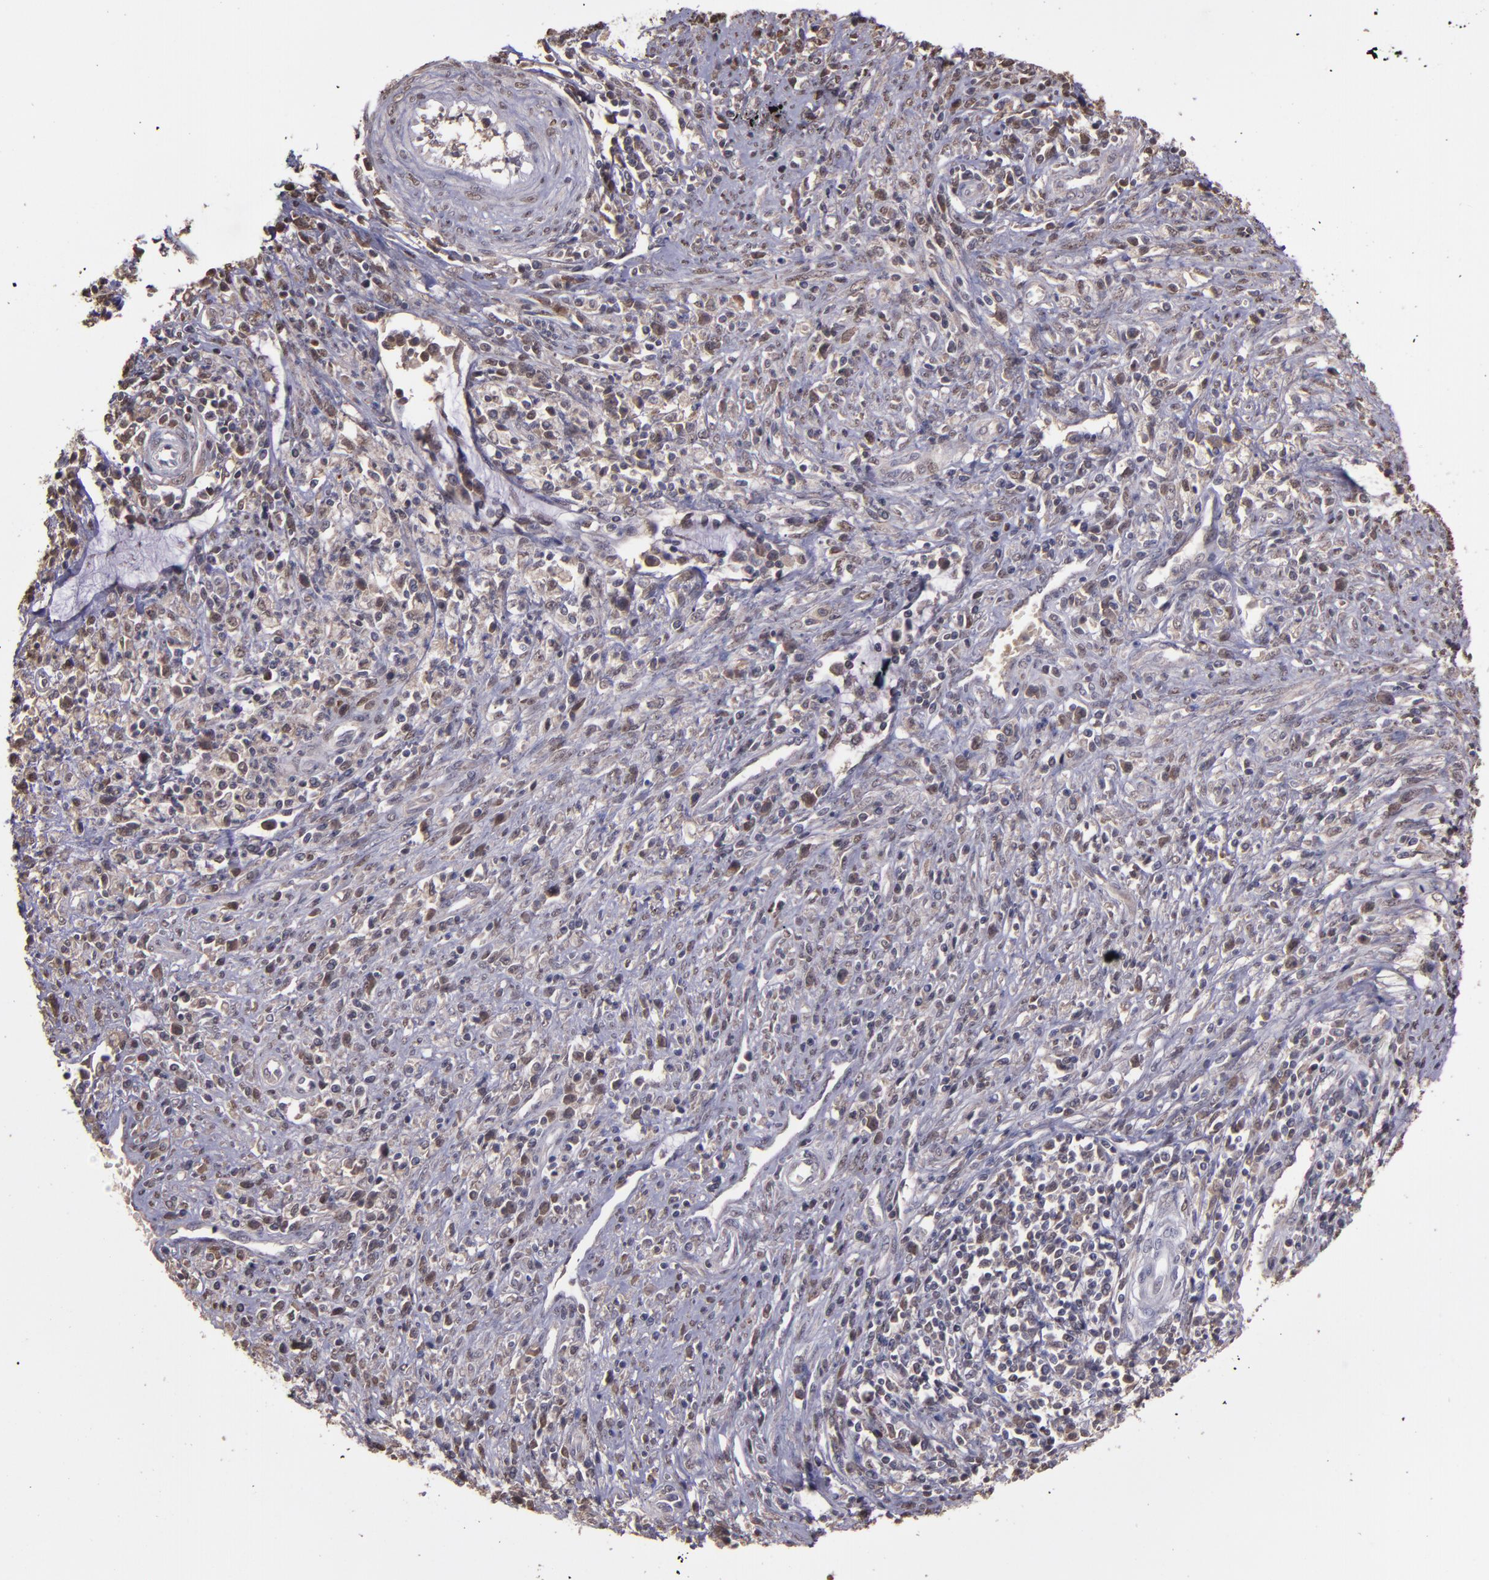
{"staining": {"intensity": "weak", "quantity": "<25%", "location": "cytoplasmic/membranous"}, "tissue": "cervical cancer", "cell_type": "Tumor cells", "image_type": "cancer", "snomed": [{"axis": "morphology", "description": "Adenocarcinoma, NOS"}, {"axis": "topography", "description": "Cervix"}], "caption": "Immunohistochemistry of cervical cancer (adenocarcinoma) reveals no positivity in tumor cells.", "gene": "SERPINF2", "patient": {"sex": "female", "age": 36}}